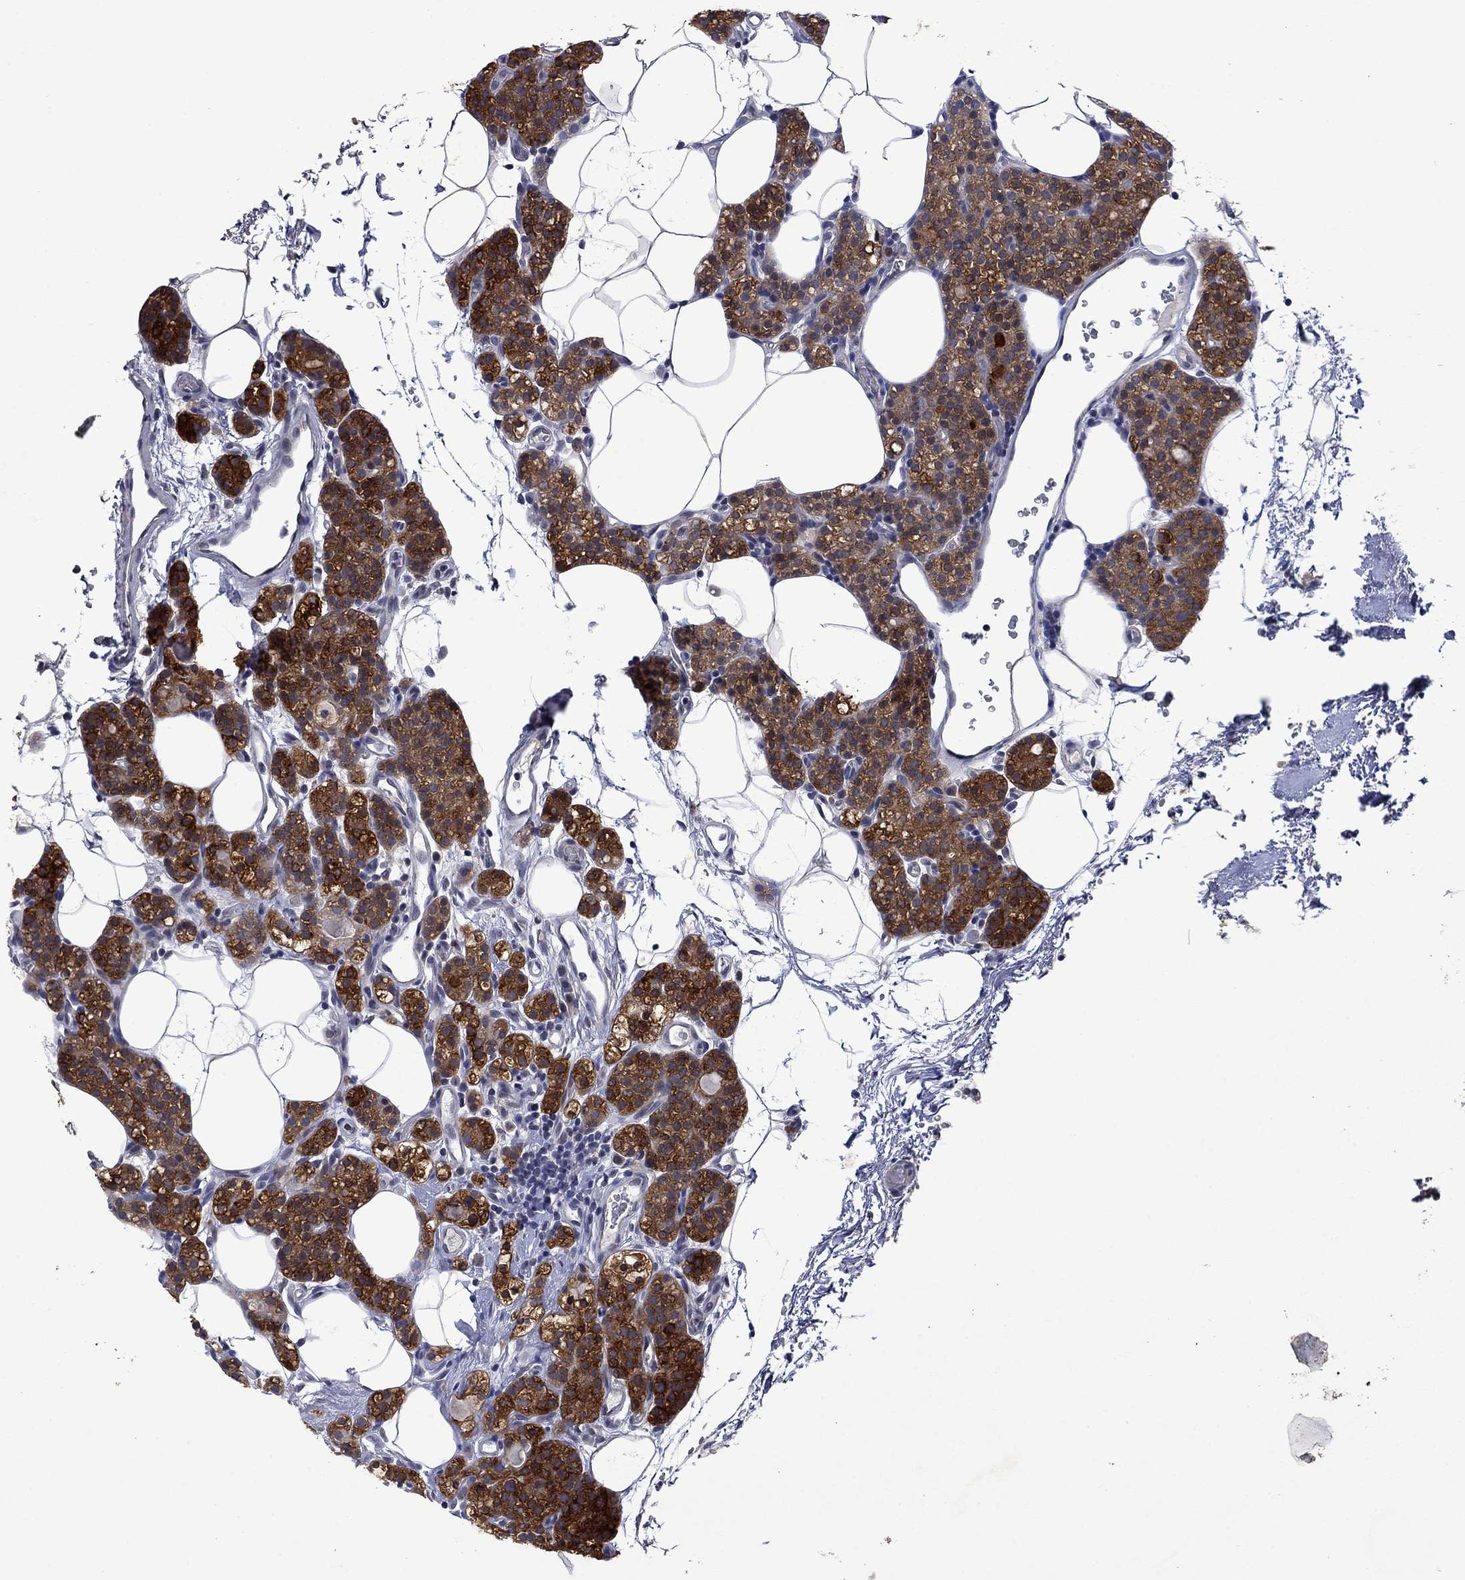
{"staining": {"intensity": "strong", "quantity": "25%-75%", "location": "cytoplasmic/membranous"}, "tissue": "parathyroid gland", "cell_type": "Glandular cells", "image_type": "normal", "snomed": [{"axis": "morphology", "description": "Normal tissue, NOS"}, {"axis": "topography", "description": "Parathyroid gland"}], "caption": "The micrograph displays immunohistochemical staining of unremarkable parathyroid gland. There is strong cytoplasmic/membranous staining is seen in about 25%-75% of glandular cells. The staining was performed using DAB (3,3'-diaminobenzidine), with brown indicating positive protein expression. Nuclei are stained blue with hematoxylin.", "gene": "PHKA1", "patient": {"sex": "female", "age": 67}}